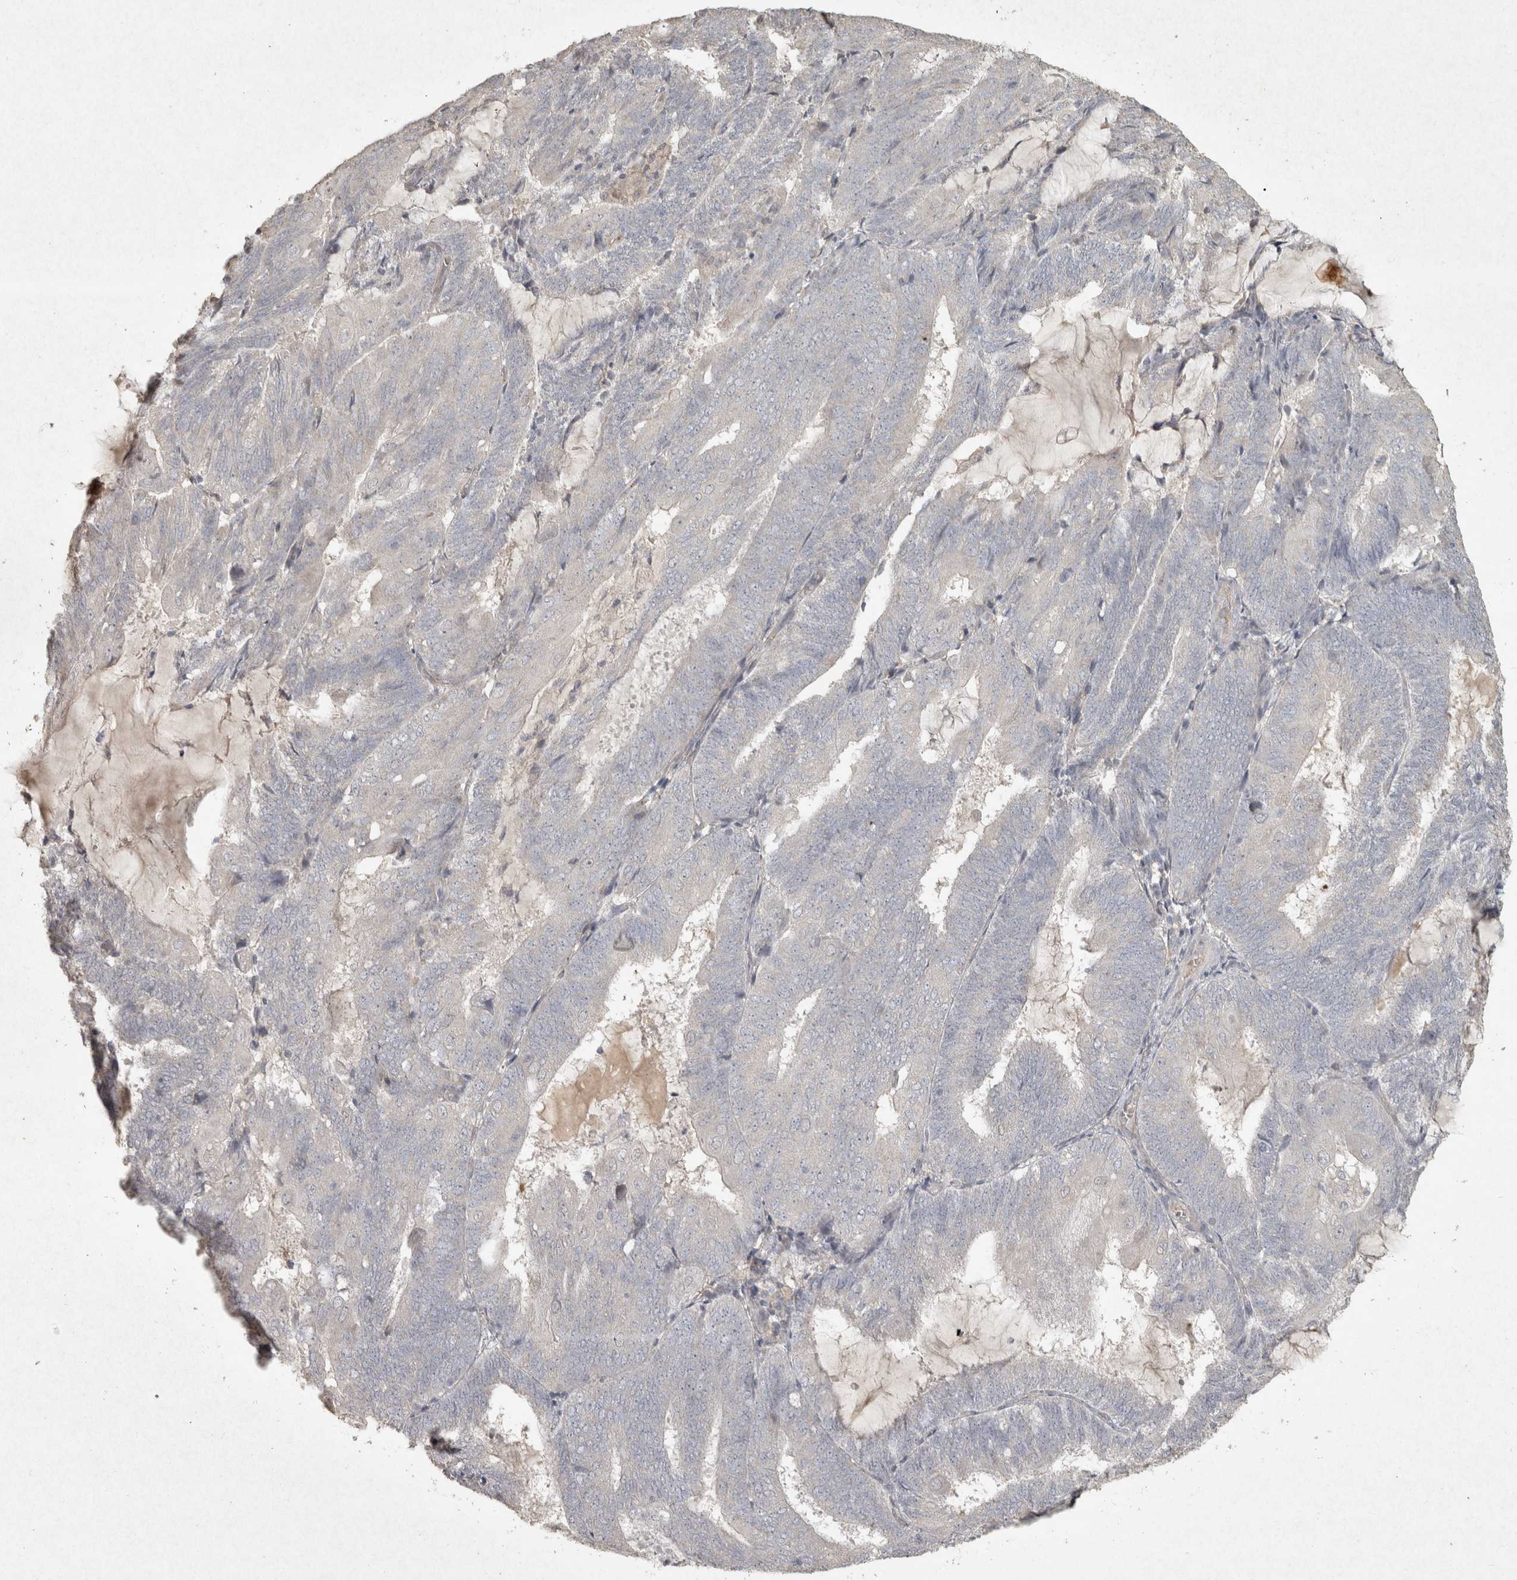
{"staining": {"intensity": "negative", "quantity": "none", "location": "none"}, "tissue": "endometrial cancer", "cell_type": "Tumor cells", "image_type": "cancer", "snomed": [{"axis": "morphology", "description": "Adenocarcinoma, NOS"}, {"axis": "topography", "description": "Endometrium"}], "caption": "Micrograph shows no significant protein expression in tumor cells of endometrial adenocarcinoma.", "gene": "OSTN", "patient": {"sex": "female", "age": 81}}